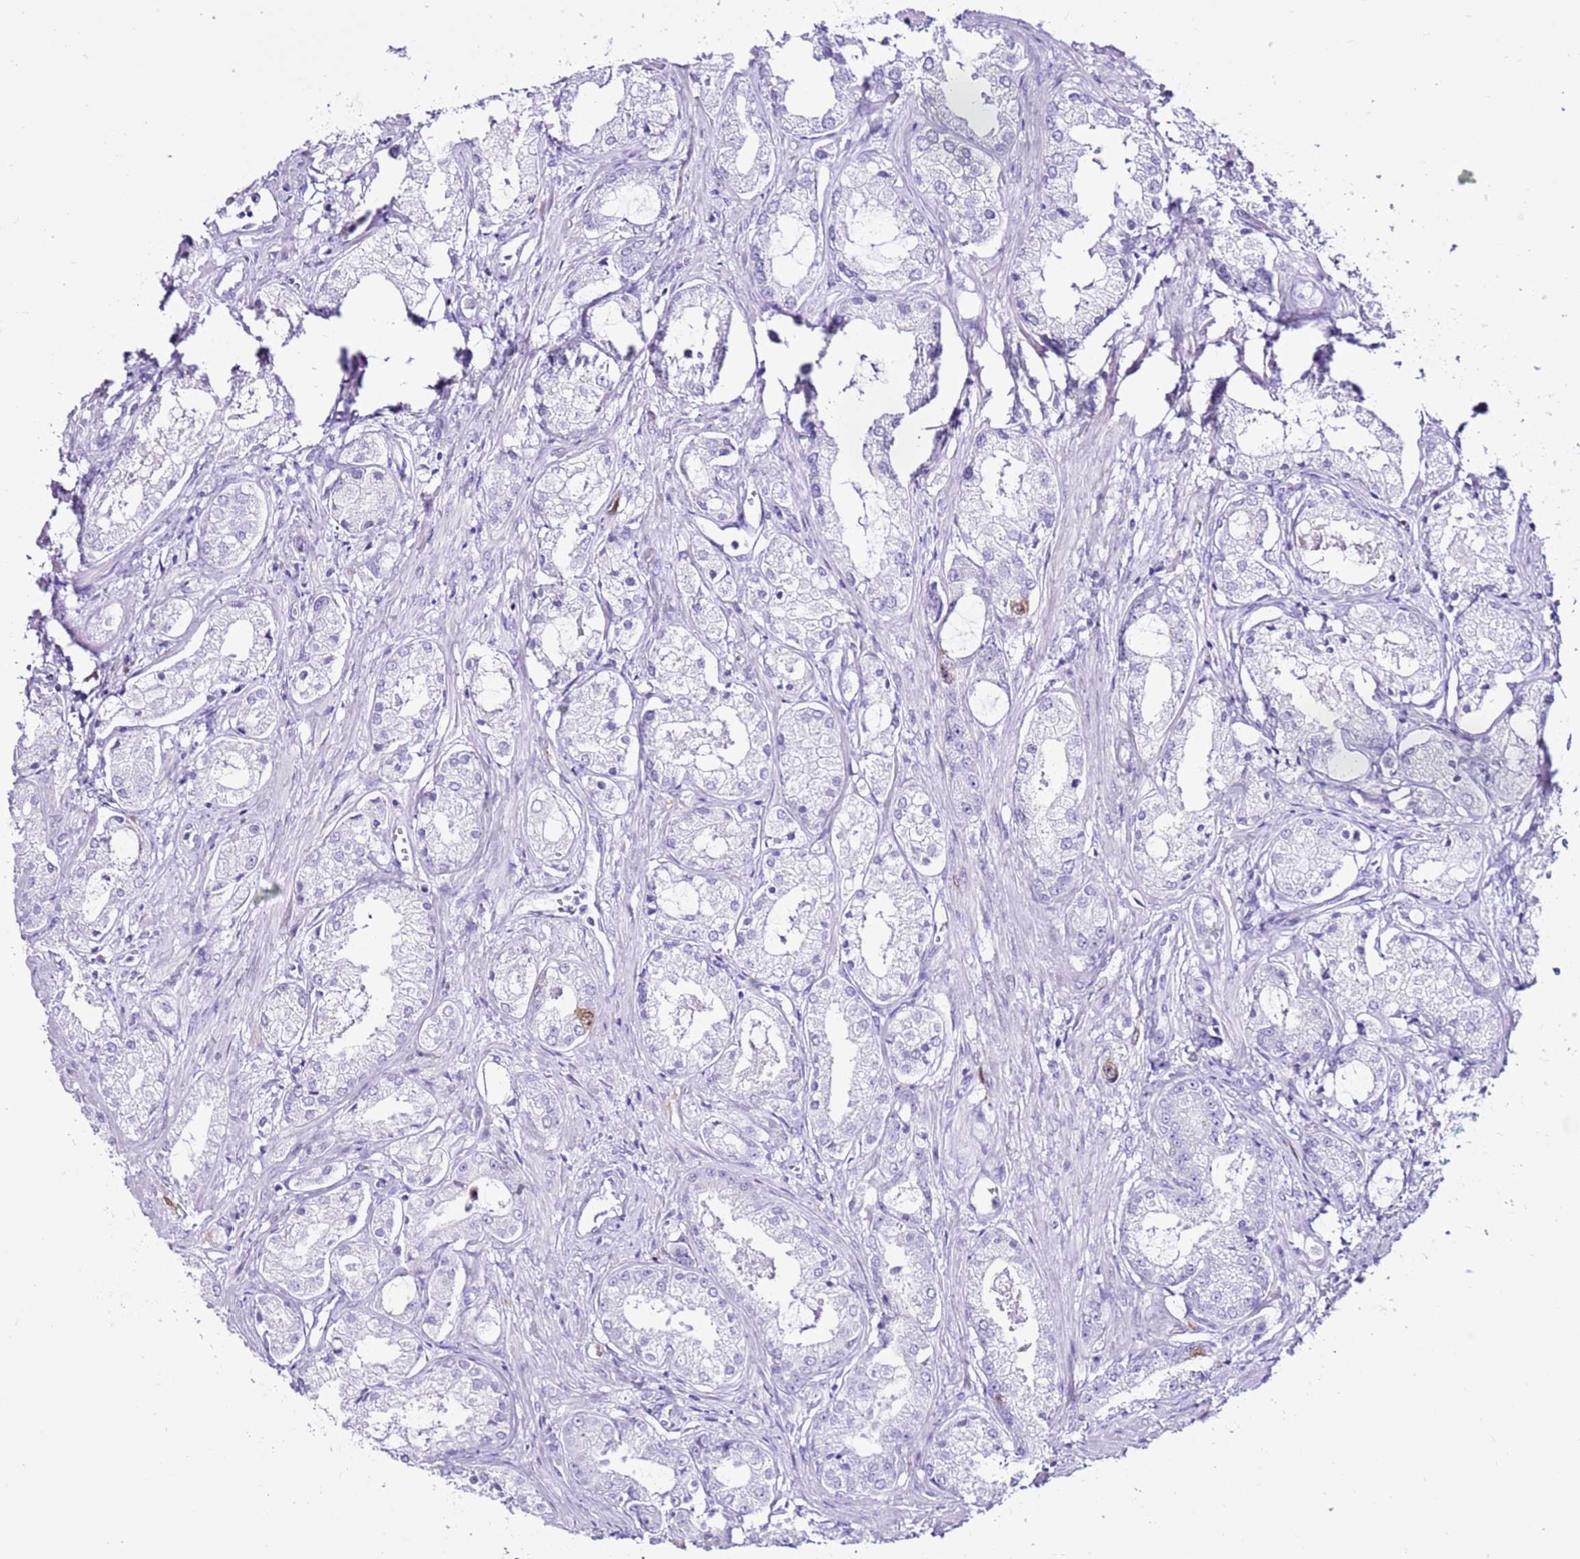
{"staining": {"intensity": "negative", "quantity": "none", "location": "none"}, "tissue": "prostate cancer", "cell_type": "Tumor cells", "image_type": "cancer", "snomed": [{"axis": "morphology", "description": "Adenocarcinoma, Low grade"}, {"axis": "topography", "description": "Prostate"}], "caption": "Adenocarcinoma (low-grade) (prostate) was stained to show a protein in brown. There is no significant expression in tumor cells.", "gene": "SPC25", "patient": {"sex": "male", "age": 68}}